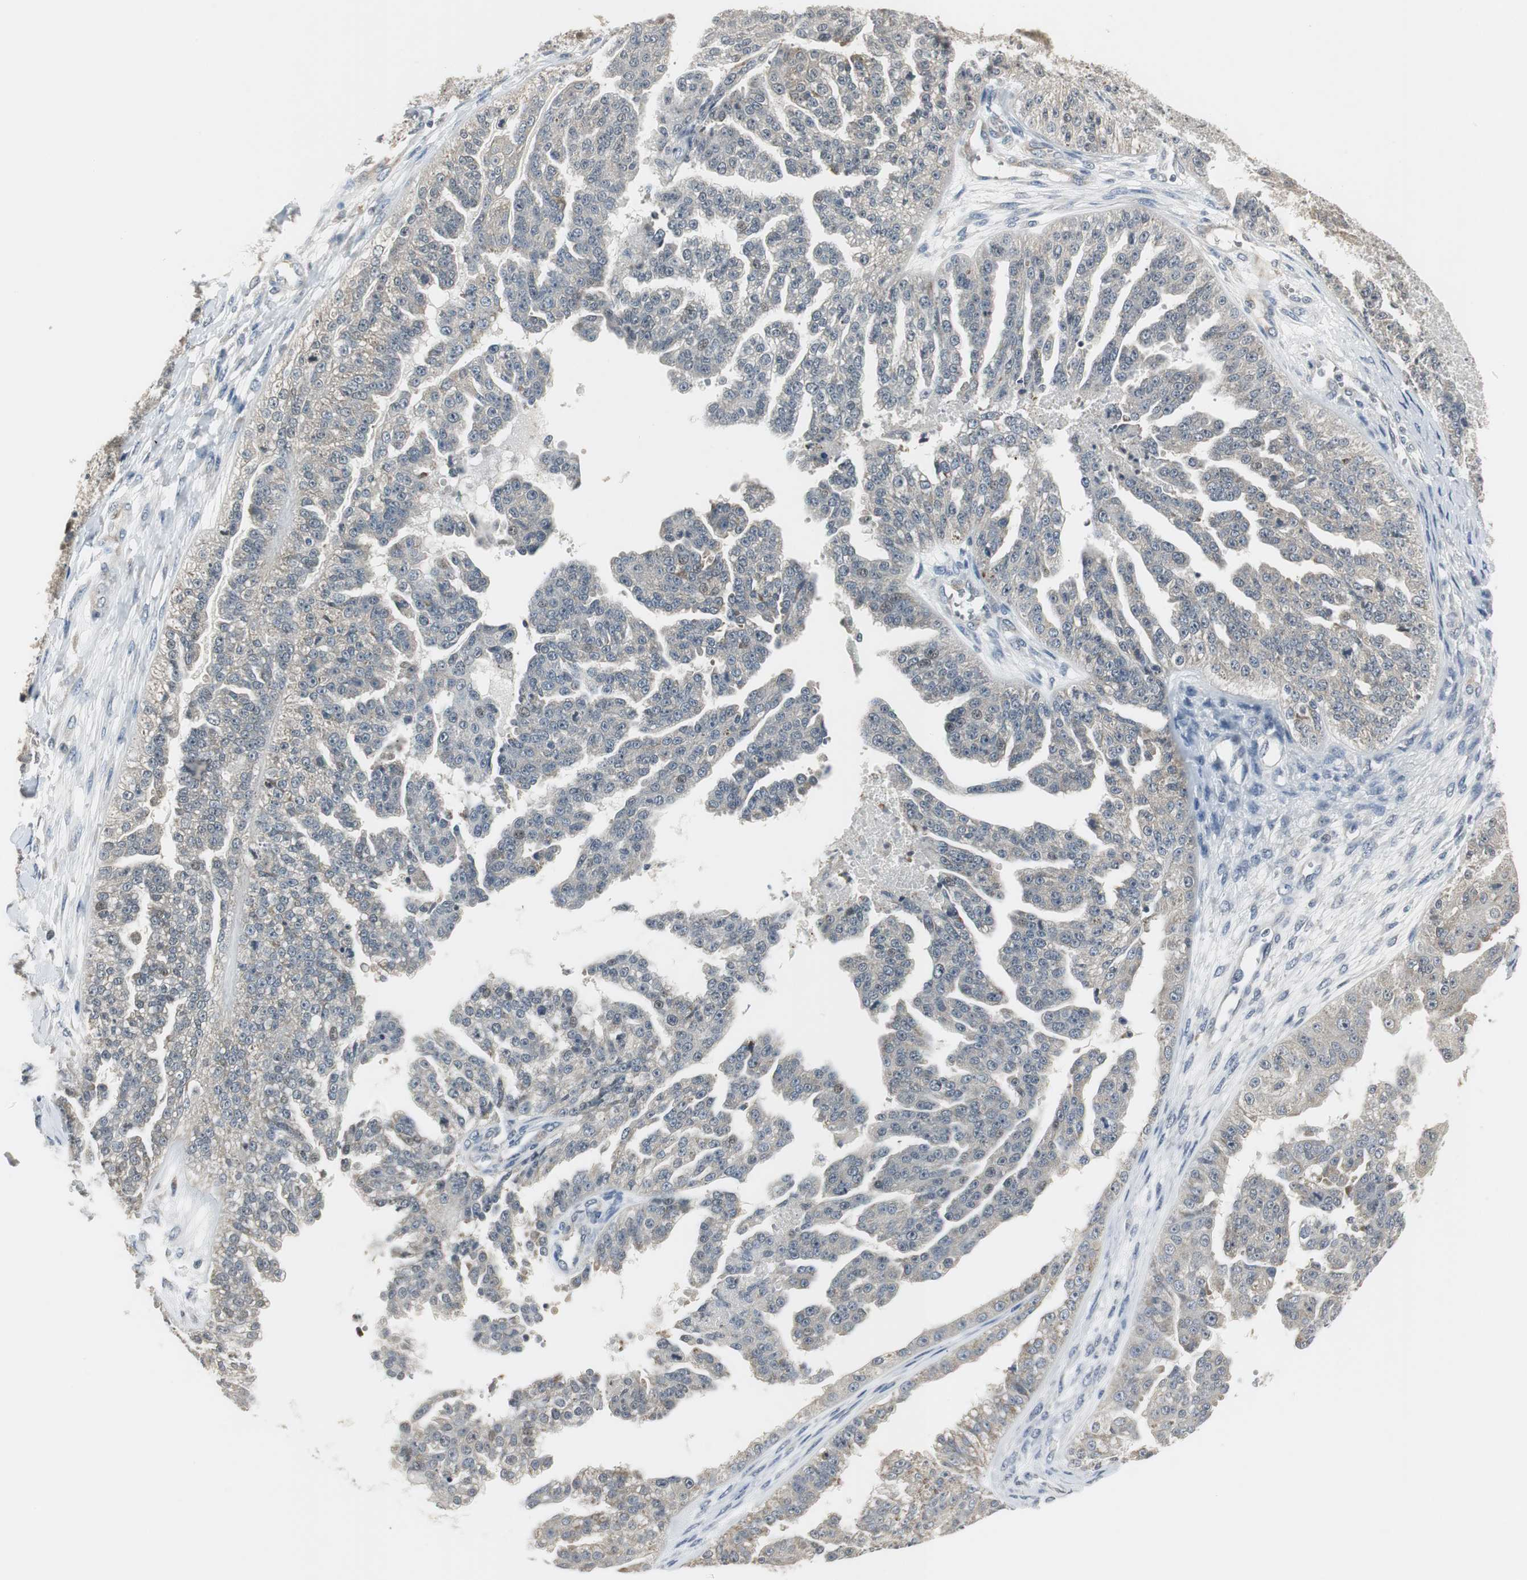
{"staining": {"intensity": "weak", "quantity": "25%-75%", "location": "cytoplasmic/membranous"}, "tissue": "ovarian cancer", "cell_type": "Tumor cells", "image_type": "cancer", "snomed": [{"axis": "morphology", "description": "Carcinoma, NOS"}, {"axis": "topography", "description": "Soft tissue"}, {"axis": "topography", "description": "Ovary"}], "caption": "IHC (DAB) staining of human ovarian cancer displays weak cytoplasmic/membranous protein expression in about 25%-75% of tumor cells. (DAB (3,3'-diaminobenzidine) IHC, brown staining for protein, blue staining for nuclei).", "gene": "CCT5", "patient": {"sex": "female", "age": 54}}